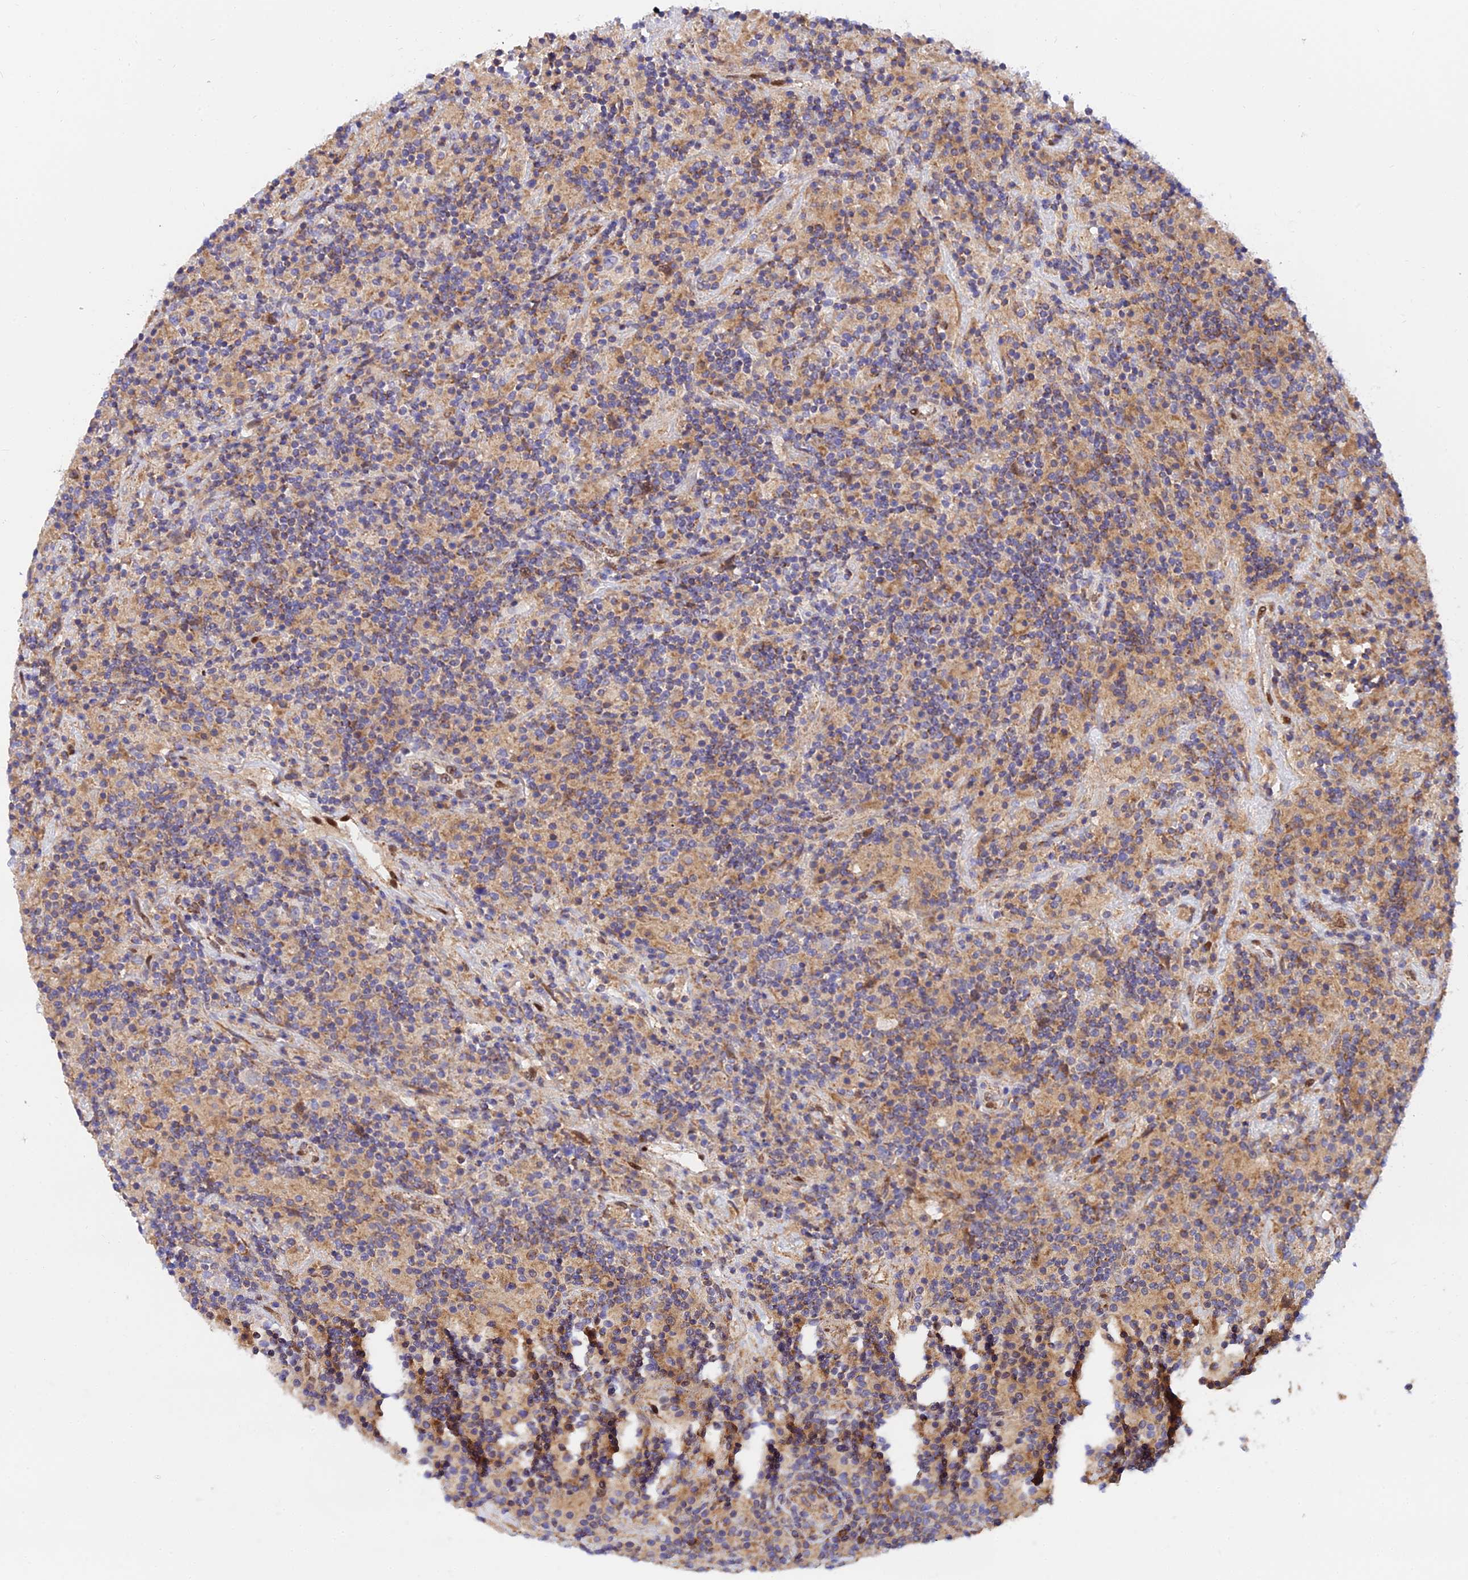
{"staining": {"intensity": "weak", "quantity": "<25%", "location": "cytoplasmic/membranous"}, "tissue": "lymphoma", "cell_type": "Tumor cells", "image_type": "cancer", "snomed": [{"axis": "morphology", "description": "Hodgkin's disease, NOS"}, {"axis": "topography", "description": "Lymph node"}], "caption": "Immunohistochemical staining of human lymphoma demonstrates no significant expression in tumor cells.", "gene": "PODNL1", "patient": {"sex": "male", "age": 70}}